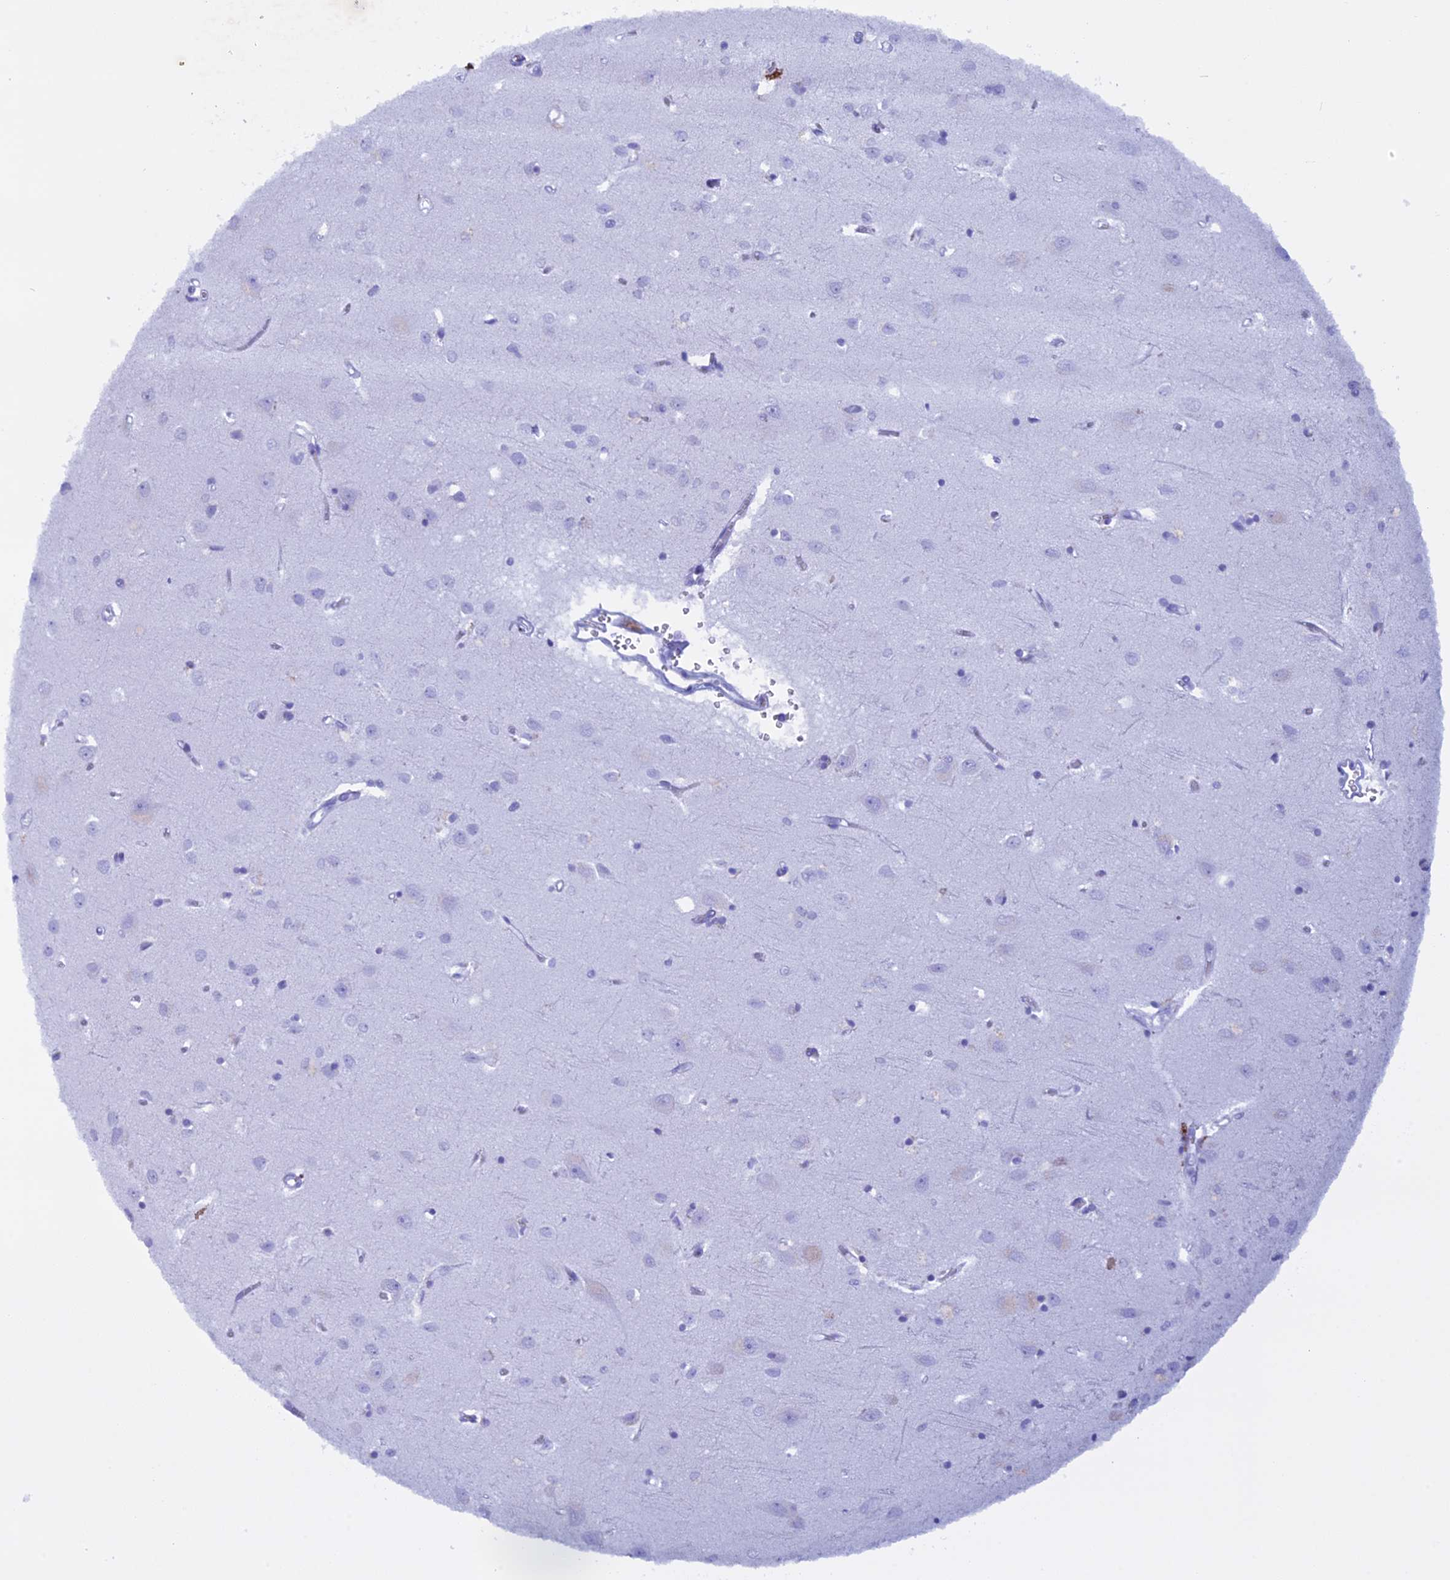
{"staining": {"intensity": "negative", "quantity": "none", "location": "none"}, "tissue": "cerebral cortex", "cell_type": "Endothelial cells", "image_type": "normal", "snomed": [{"axis": "morphology", "description": "Normal tissue, NOS"}, {"axis": "topography", "description": "Cerebral cortex"}], "caption": "Histopathology image shows no protein staining in endothelial cells of normal cerebral cortex.", "gene": "KCTD21", "patient": {"sex": "female", "age": 64}}